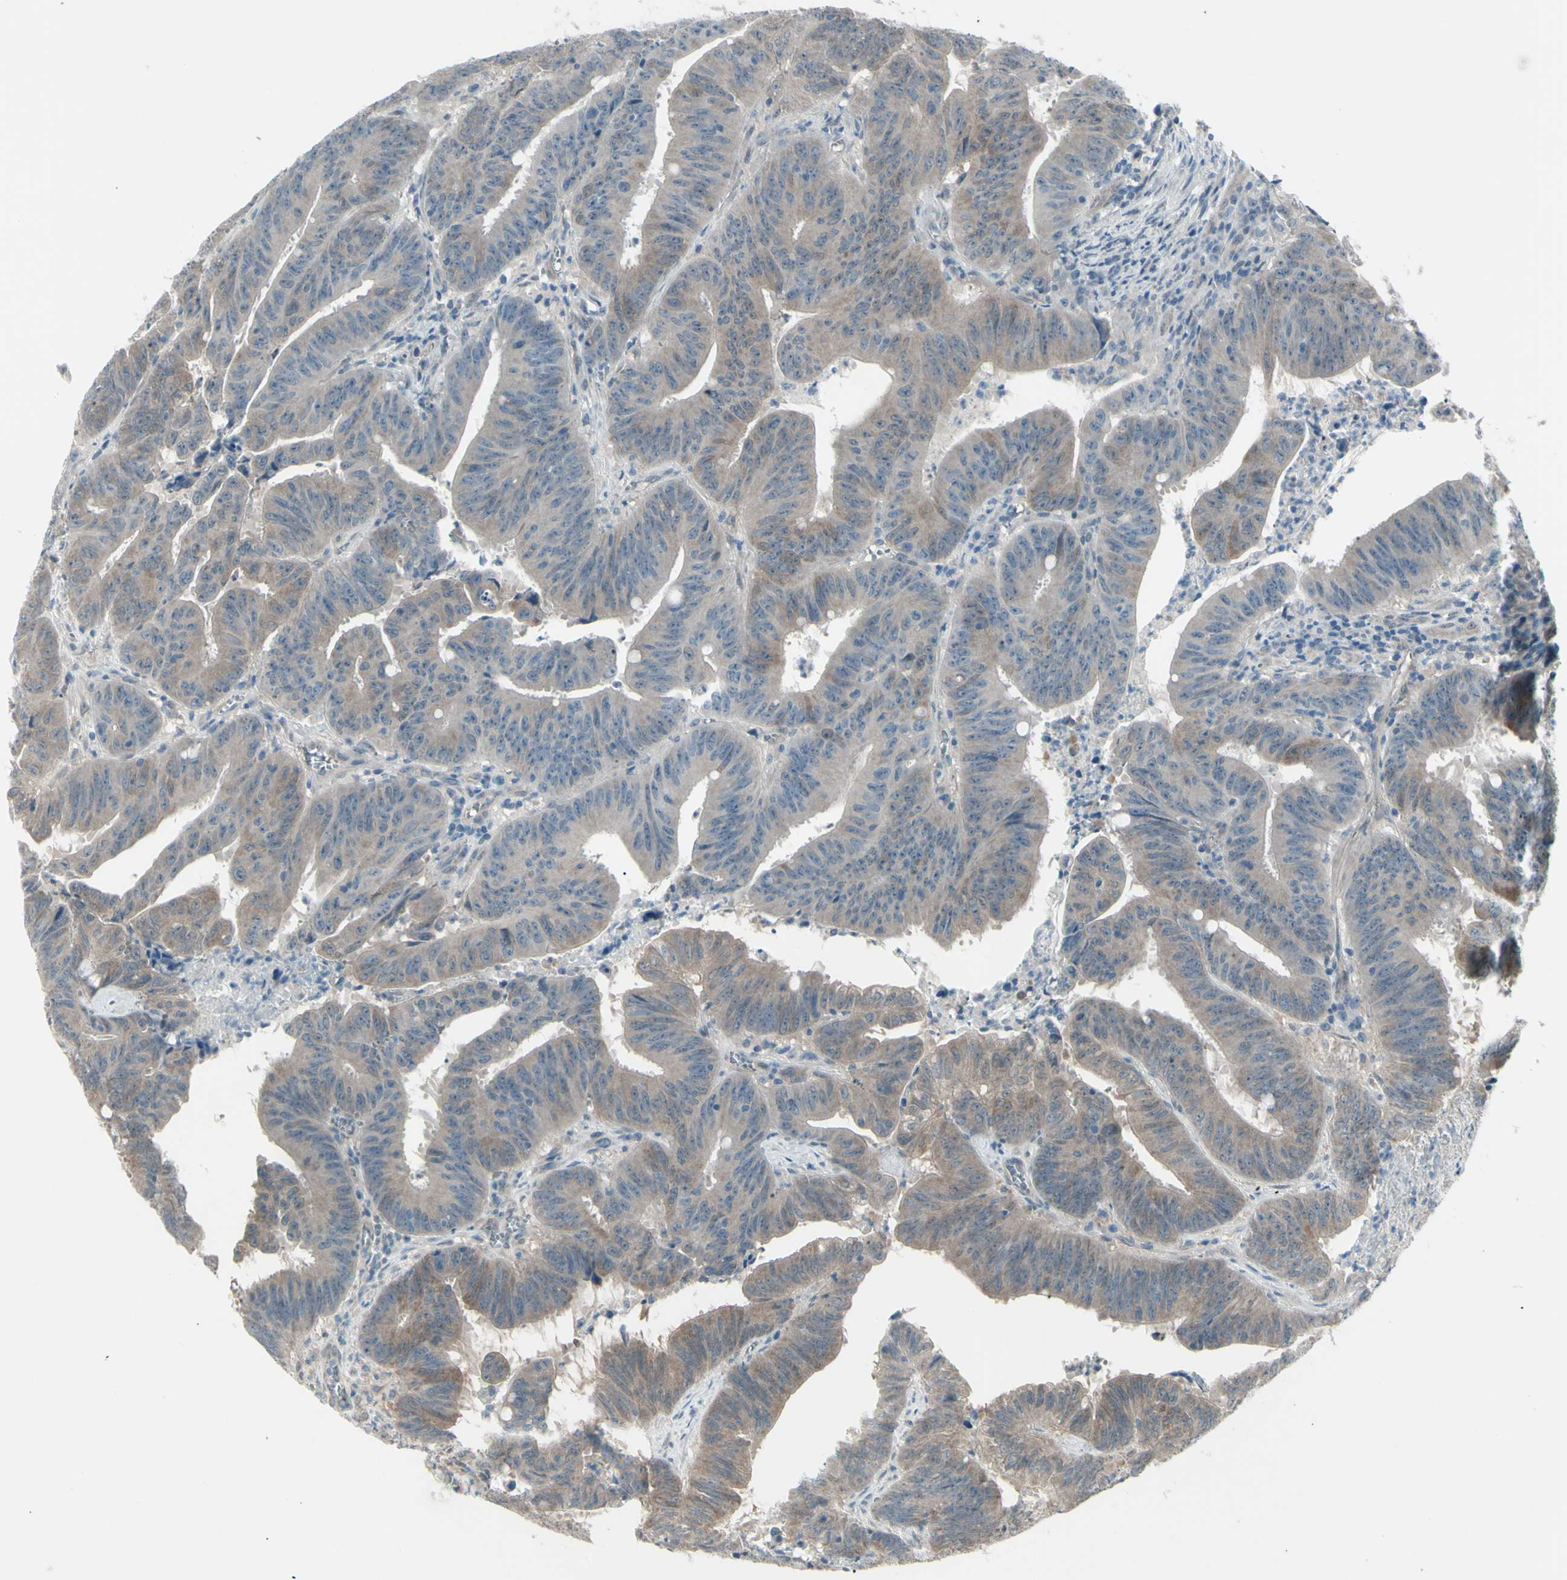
{"staining": {"intensity": "weak", "quantity": ">75%", "location": "cytoplasmic/membranous"}, "tissue": "colorectal cancer", "cell_type": "Tumor cells", "image_type": "cancer", "snomed": [{"axis": "morphology", "description": "Adenocarcinoma, NOS"}, {"axis": "topography", "description": "Colon"}], "caption": "Colorectal cancer stained with DAB immunohistochemistry (IHC) shows low levels of weak cytoplasmic/membranous expression in approximately >75% of tumor cells.", "gene": "NAXD", "patient": {"sex": "male", "age": 45}}